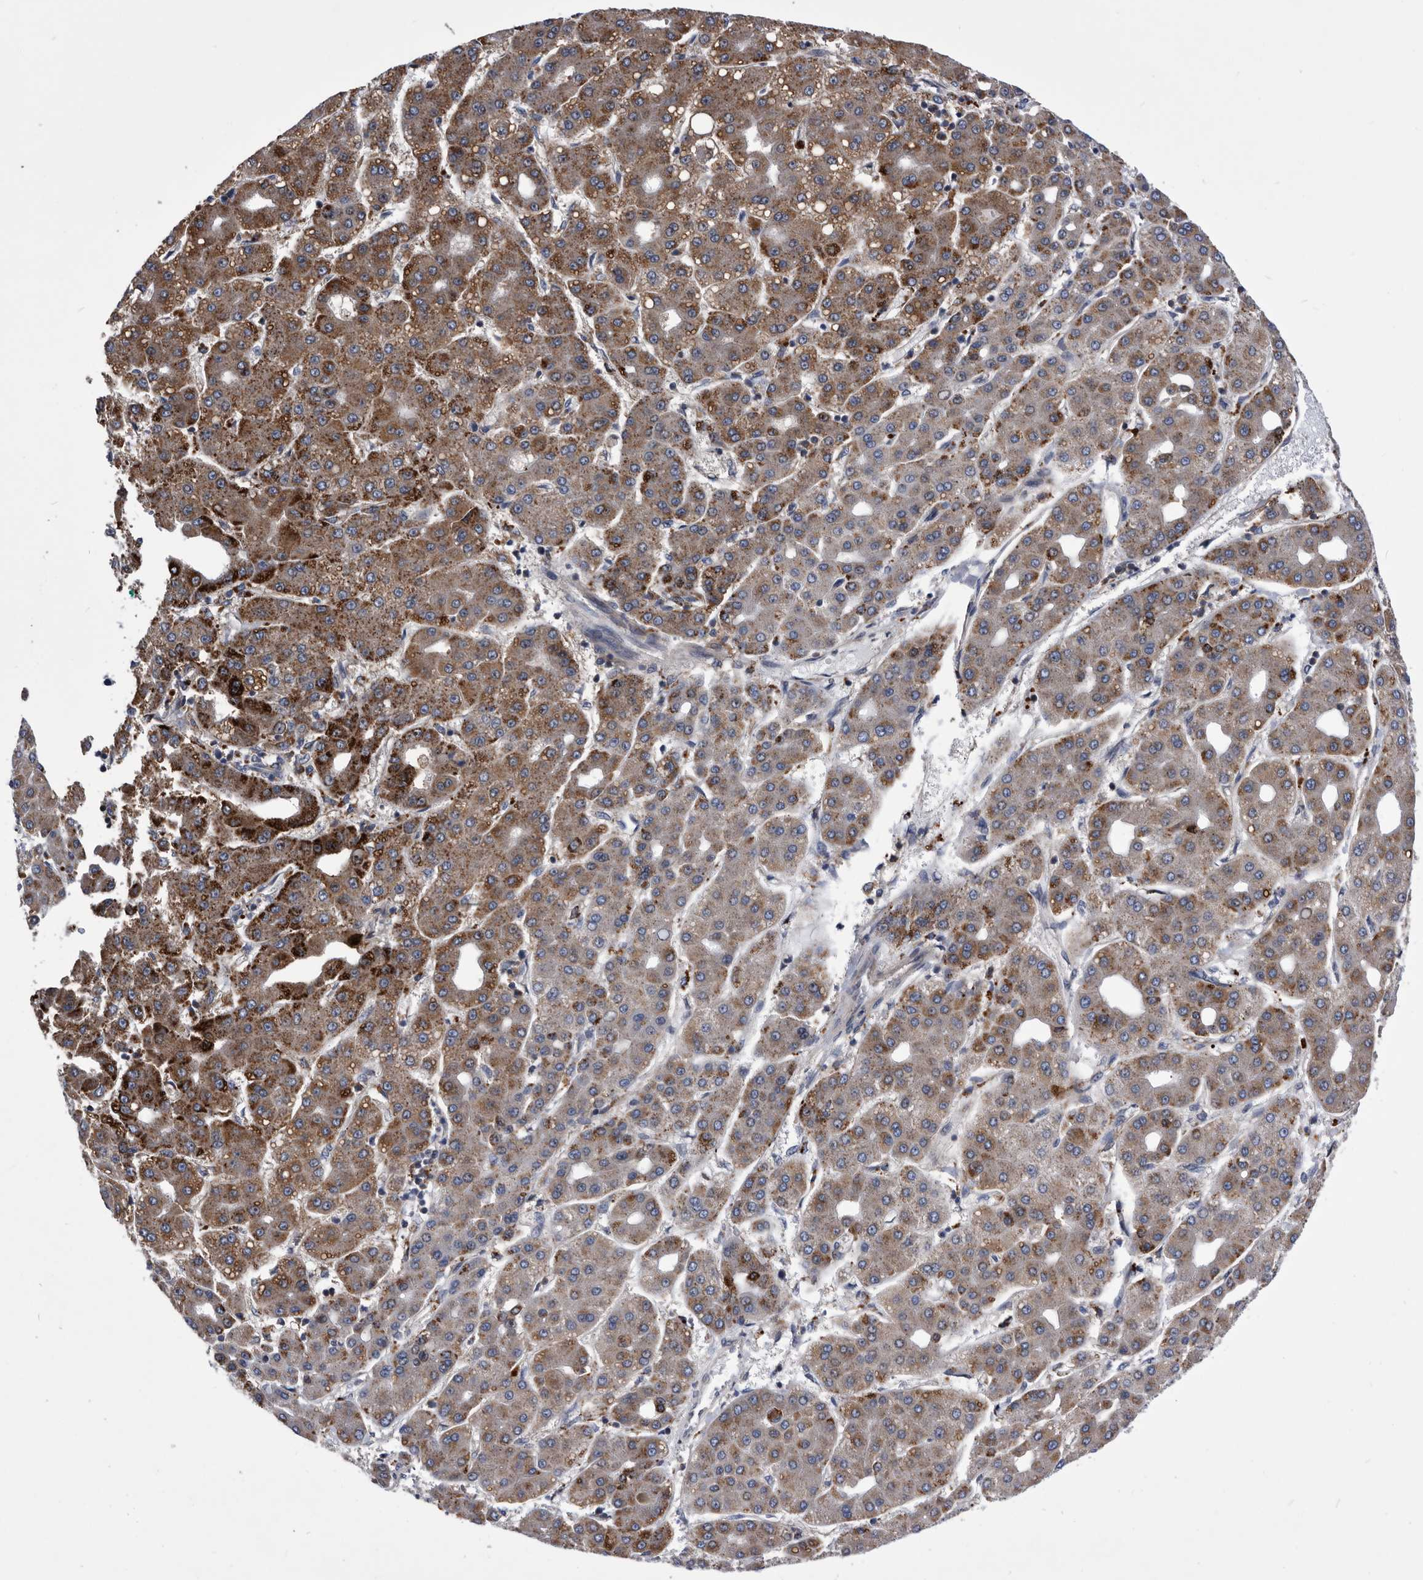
{"staining": {"intensity": "moderate", "quantity": ">75%", "location": "cytoplasmic/membranous"}, "tissue": "liver cancer", "cell_type": "Tumor cells", "image_type": "cancer", "snomed": [{"axis": "morphology", "description": "Carcinoma, Hepatocellular, NOS"}, {"axis": "topography", "description": "Liver"}], "caption": "Protein staining of hepatocellular carcinoma (liver) tissue displays moderate cytoplasmic/membranous expression in about >75% of tumor cells.", "gene": "BAIAP3", "patient": {"sex": "male", "age": 65}}